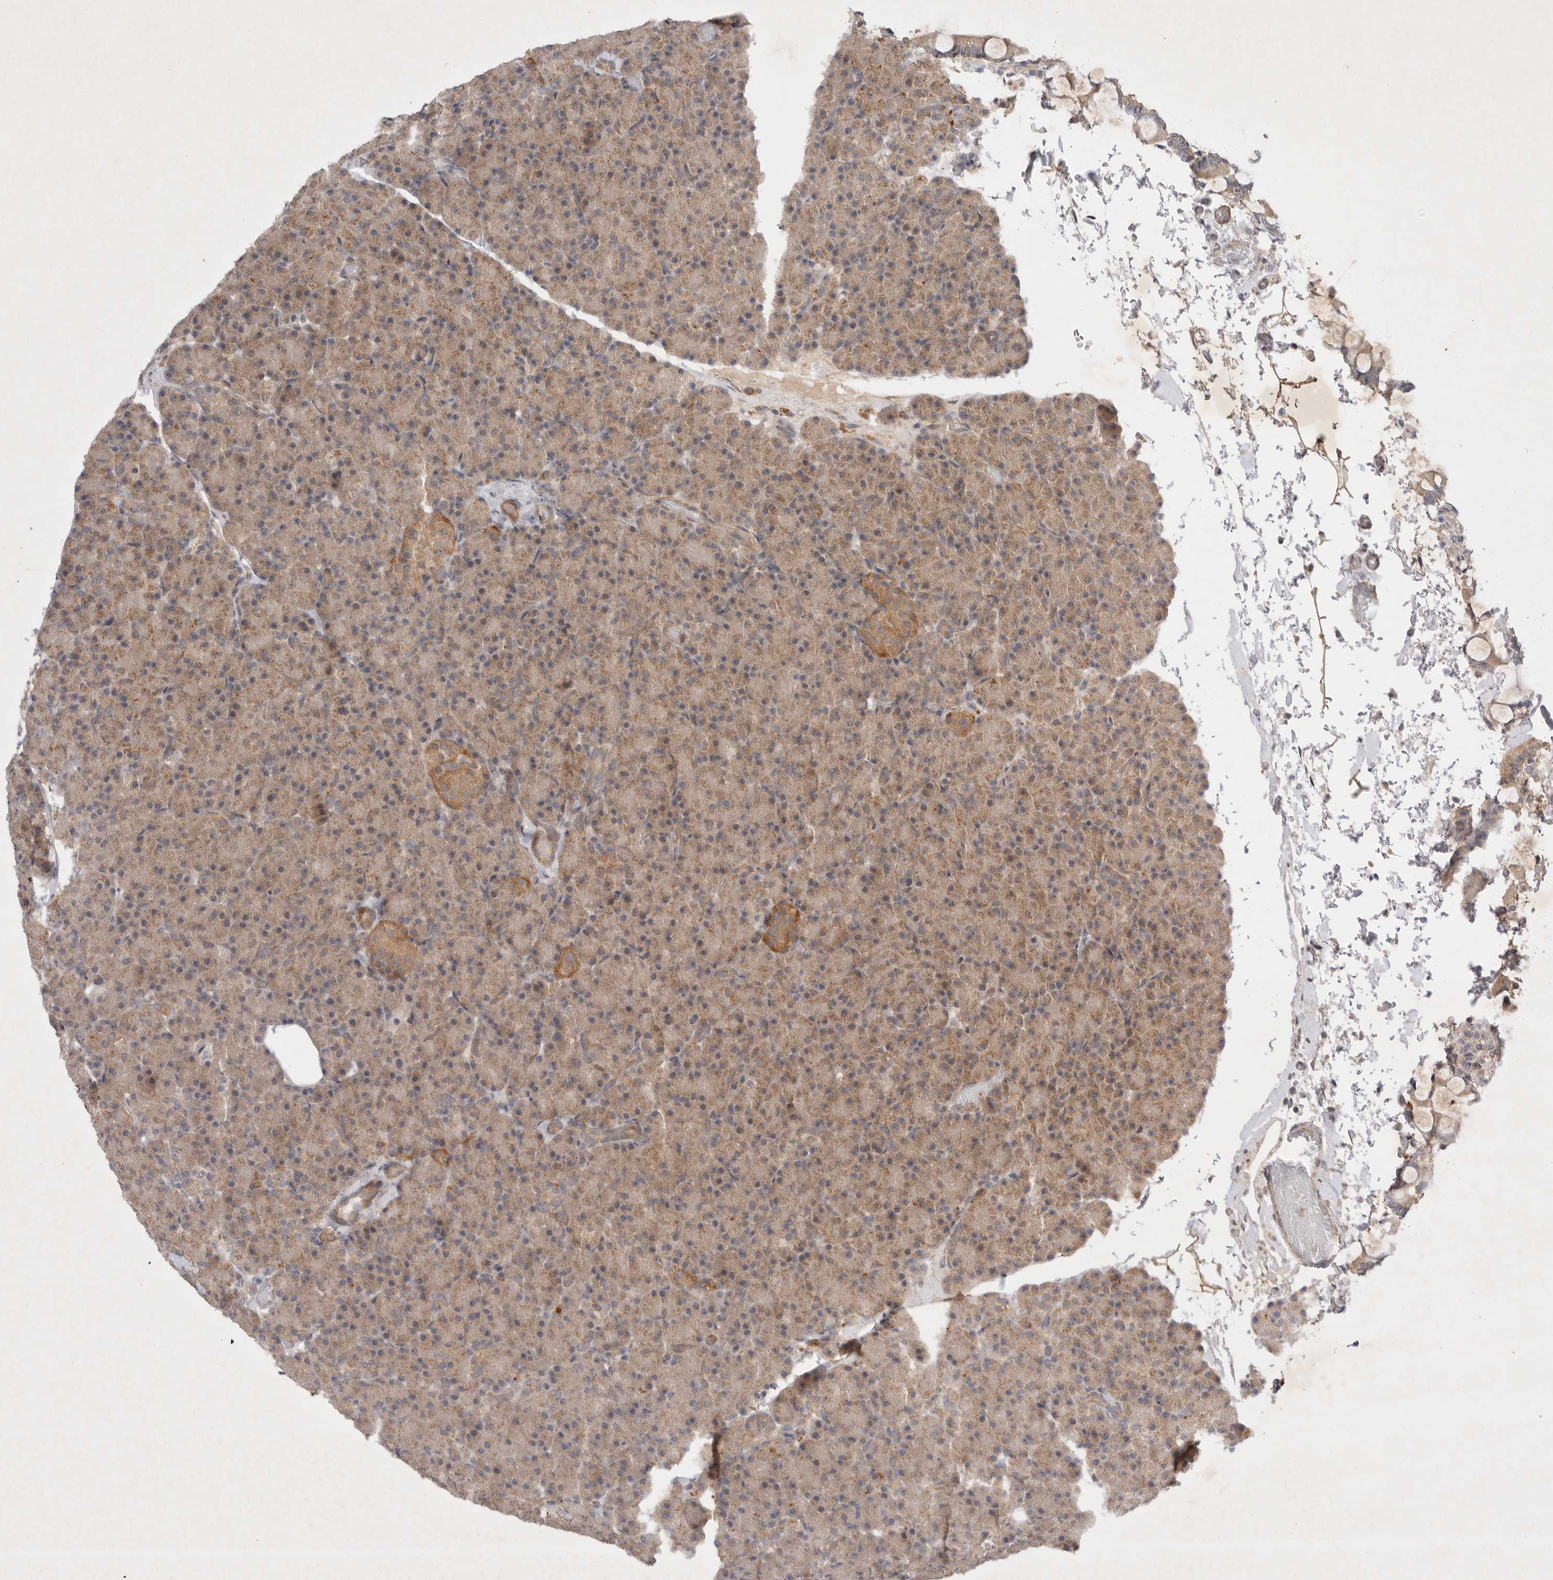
{"staining": {"intensity": "moderate", "quantity": ">75%", "location": "cytoplasmic/membranous"}, "tissue": "pancreas", "cell_type": "Exocrine glandular cells", "image_type": "normal", "snomed": [{"axis": "morphology", "description": "Normal tissue, NOS"}, {"axis": "topography", "description": "Pancreas"}], "caption": "Immunohistochemistry (IHC) (DAB (3,3'-diaminobenzidine)) staining of benign pancreas displays moderate cytoplasmic/membranous protein expression in about >75% of exocrine glandular cells. The protein is shown in brown color, while the nuclei are stained blue.", "gene": "PTPDC1", "patient": {"sex": "female", "age": 43}}